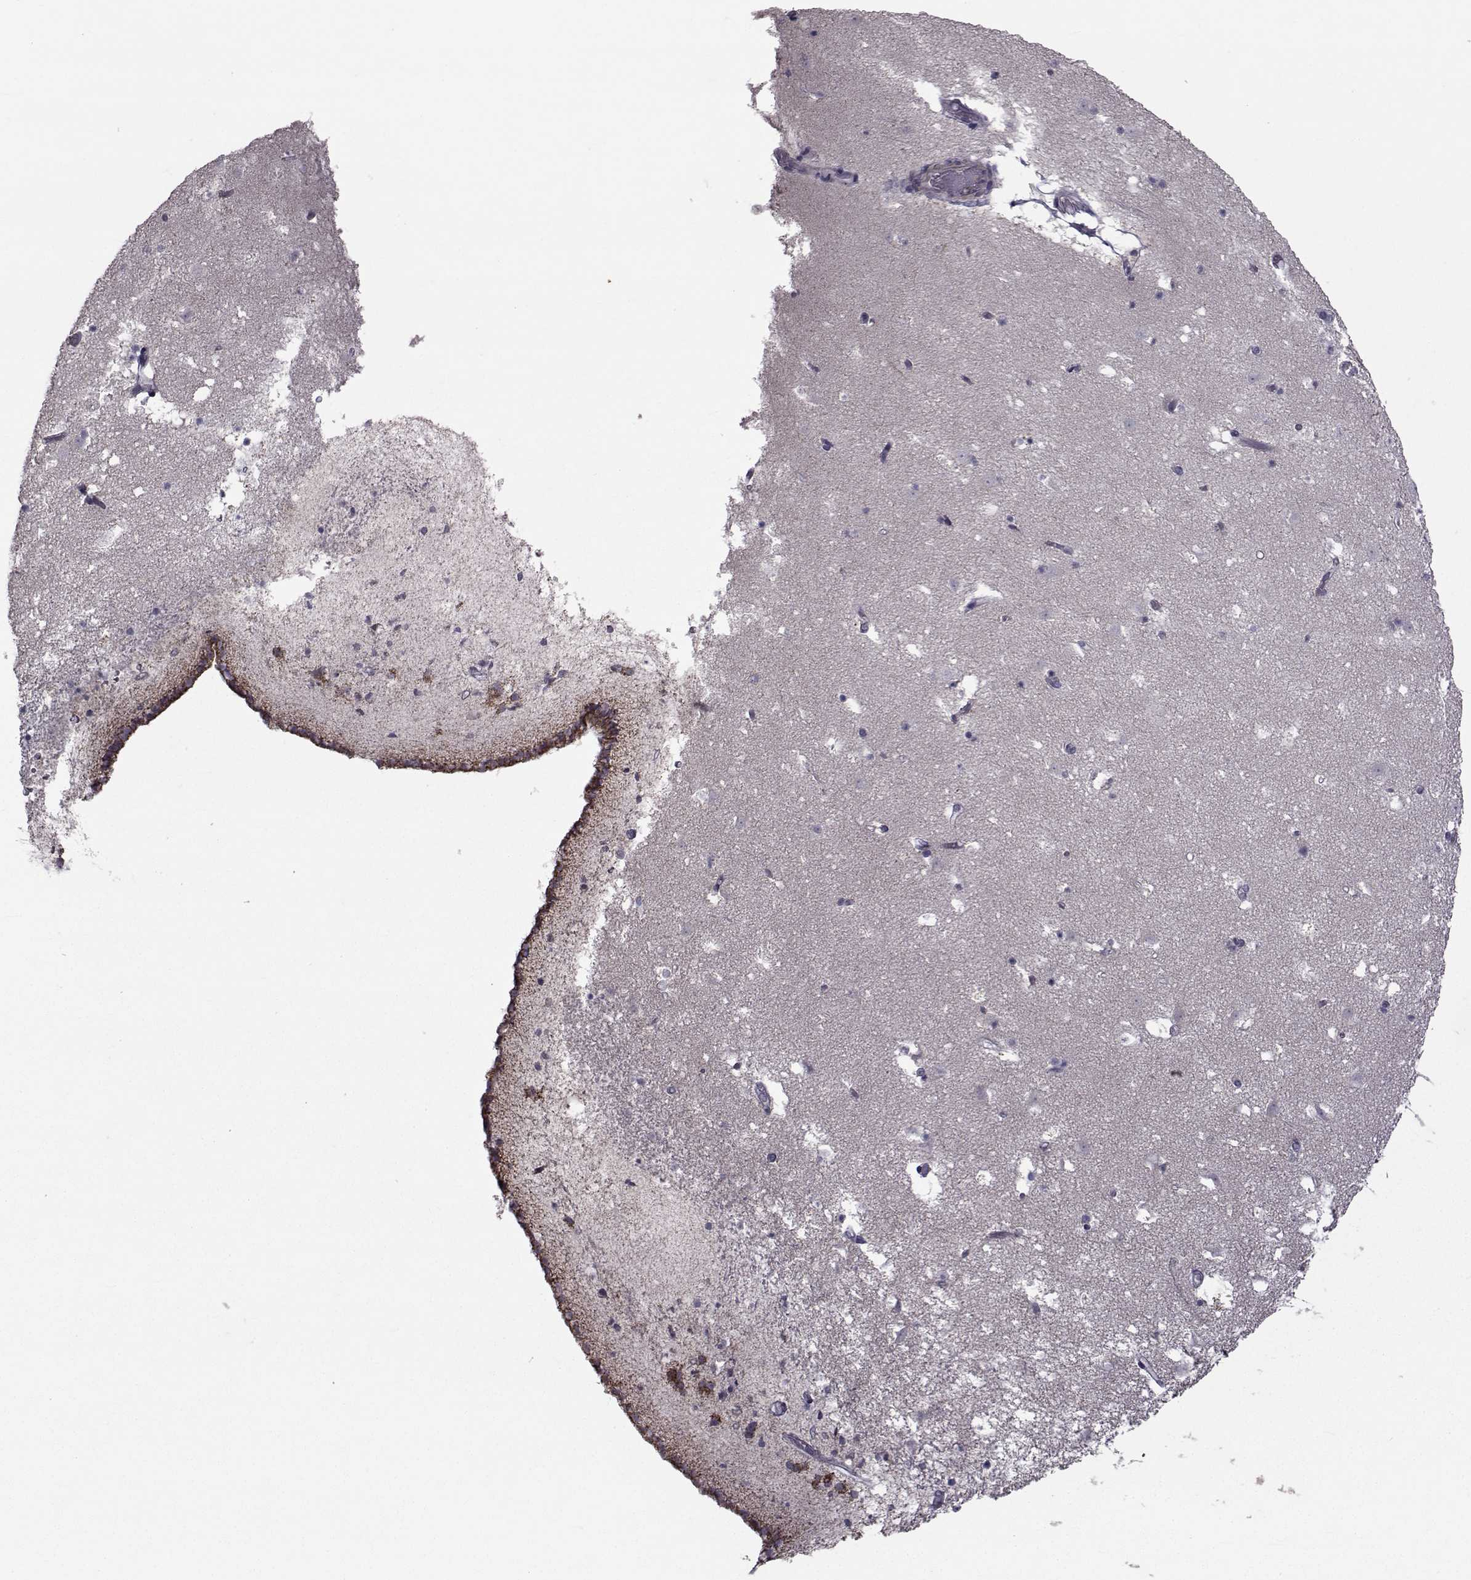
{"staining": {"intensity": "negative", "quantity": "none", "location": "none"}, "tissue": "caudate", "cell_type": "Glial cells", "image_type": "normal", "snomed": [{"axis": "morphology", "description": "Normal tissue, NOS"}, {"axis": "topography", "description": "Lateral ventricle wall"}], "caption": "The image demonstrates no significant positivity in glial cells of caudate. (DAB (3,3'-diaminobenzidine) IHC visualized using brightfield microscopy, high magnification).", "gene": "FDXR", "patient": {"sex": "female", "age": 42}}